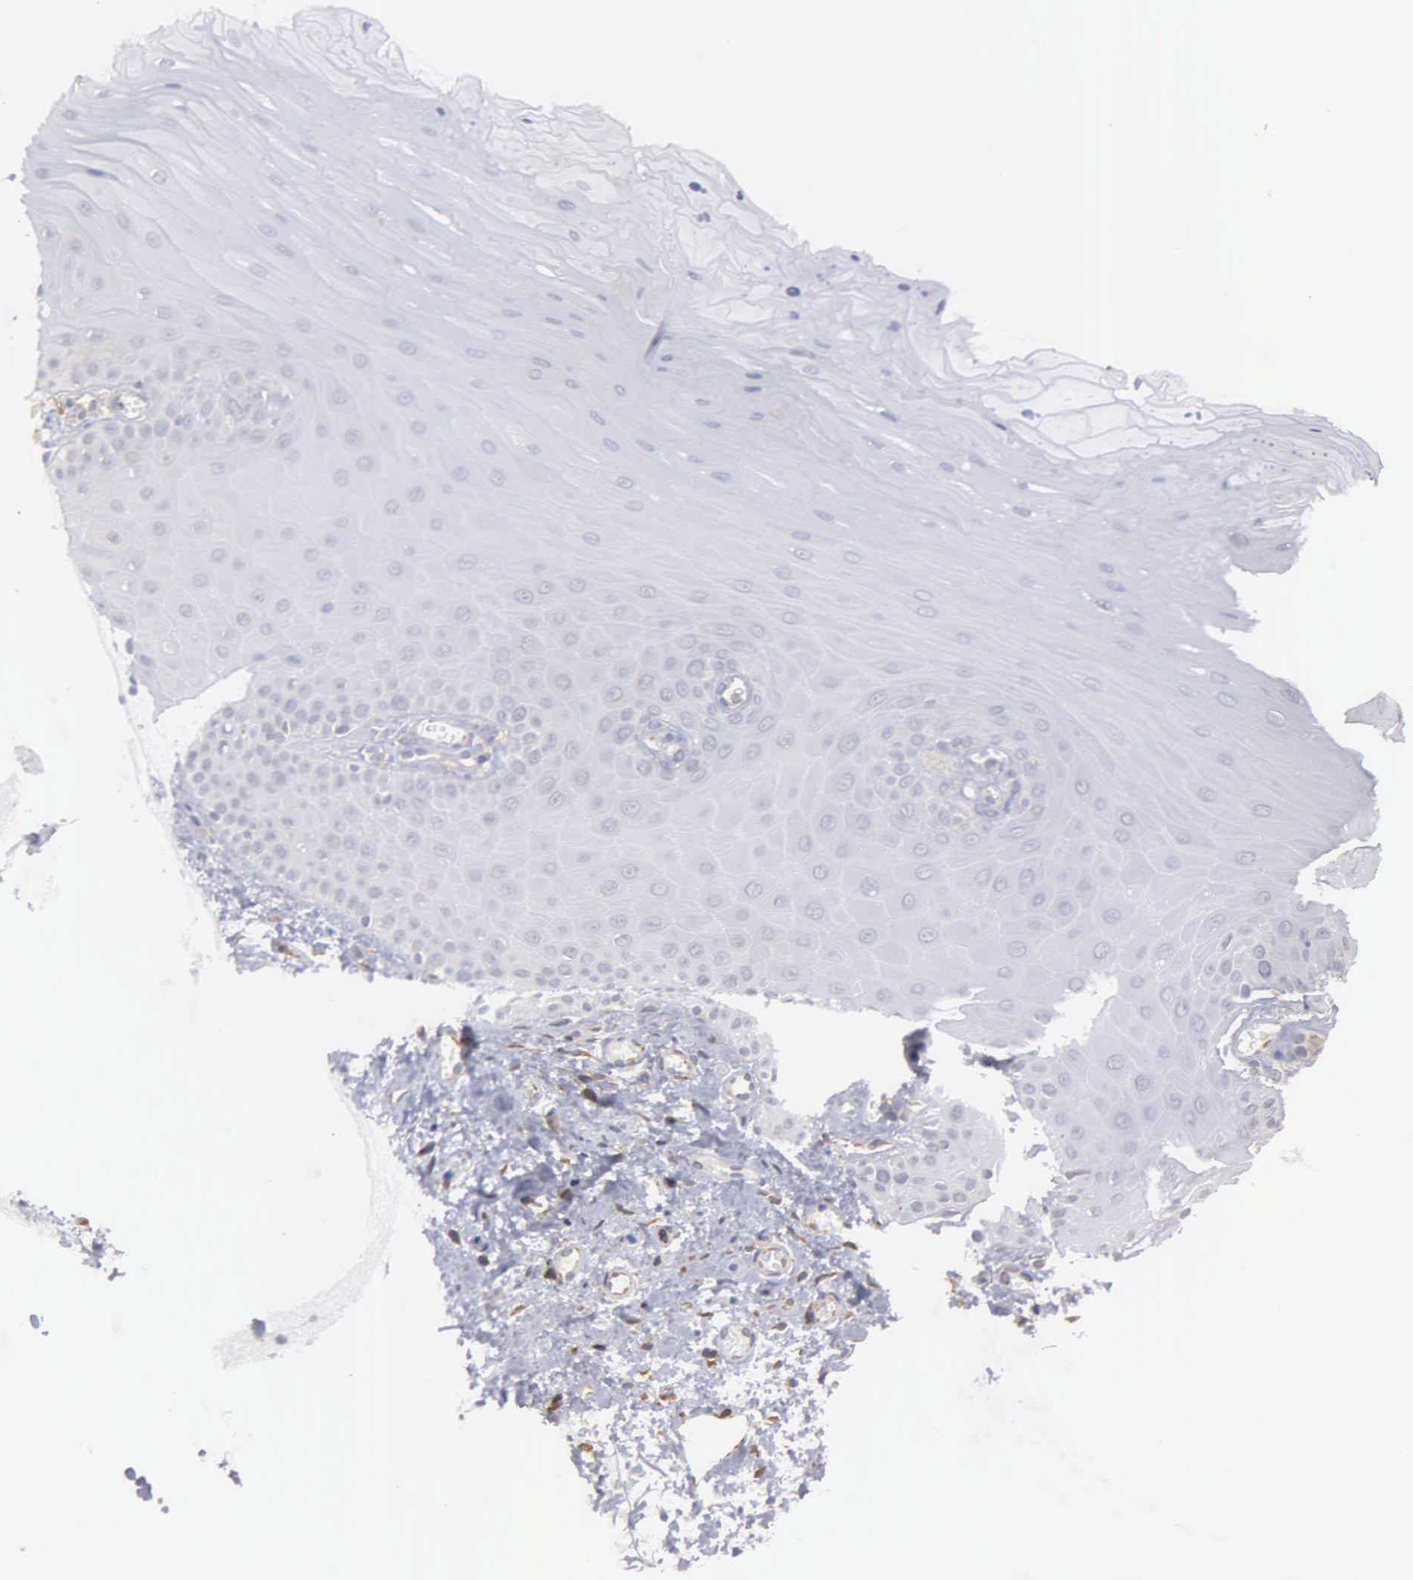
{"staining": {"intensity": "negative", "quantity": "none", "location": "none"}, "tissue": "oral mucosa", "cell_type": "Squamous epithelial cells", "image_type": "normal", "snomed": [{"axis": "morphology", "description": "Normal tissue, NOS"}, {"axis": "topography", "description": "Oral tissue"}], "caption": "An IHC image of unremarkable oral mucosa is shown. There is no staining in squamous epithelial cells of oral mucosa.", "gene": "LIN52", "patient": {"sex": "female", "age": 54}}